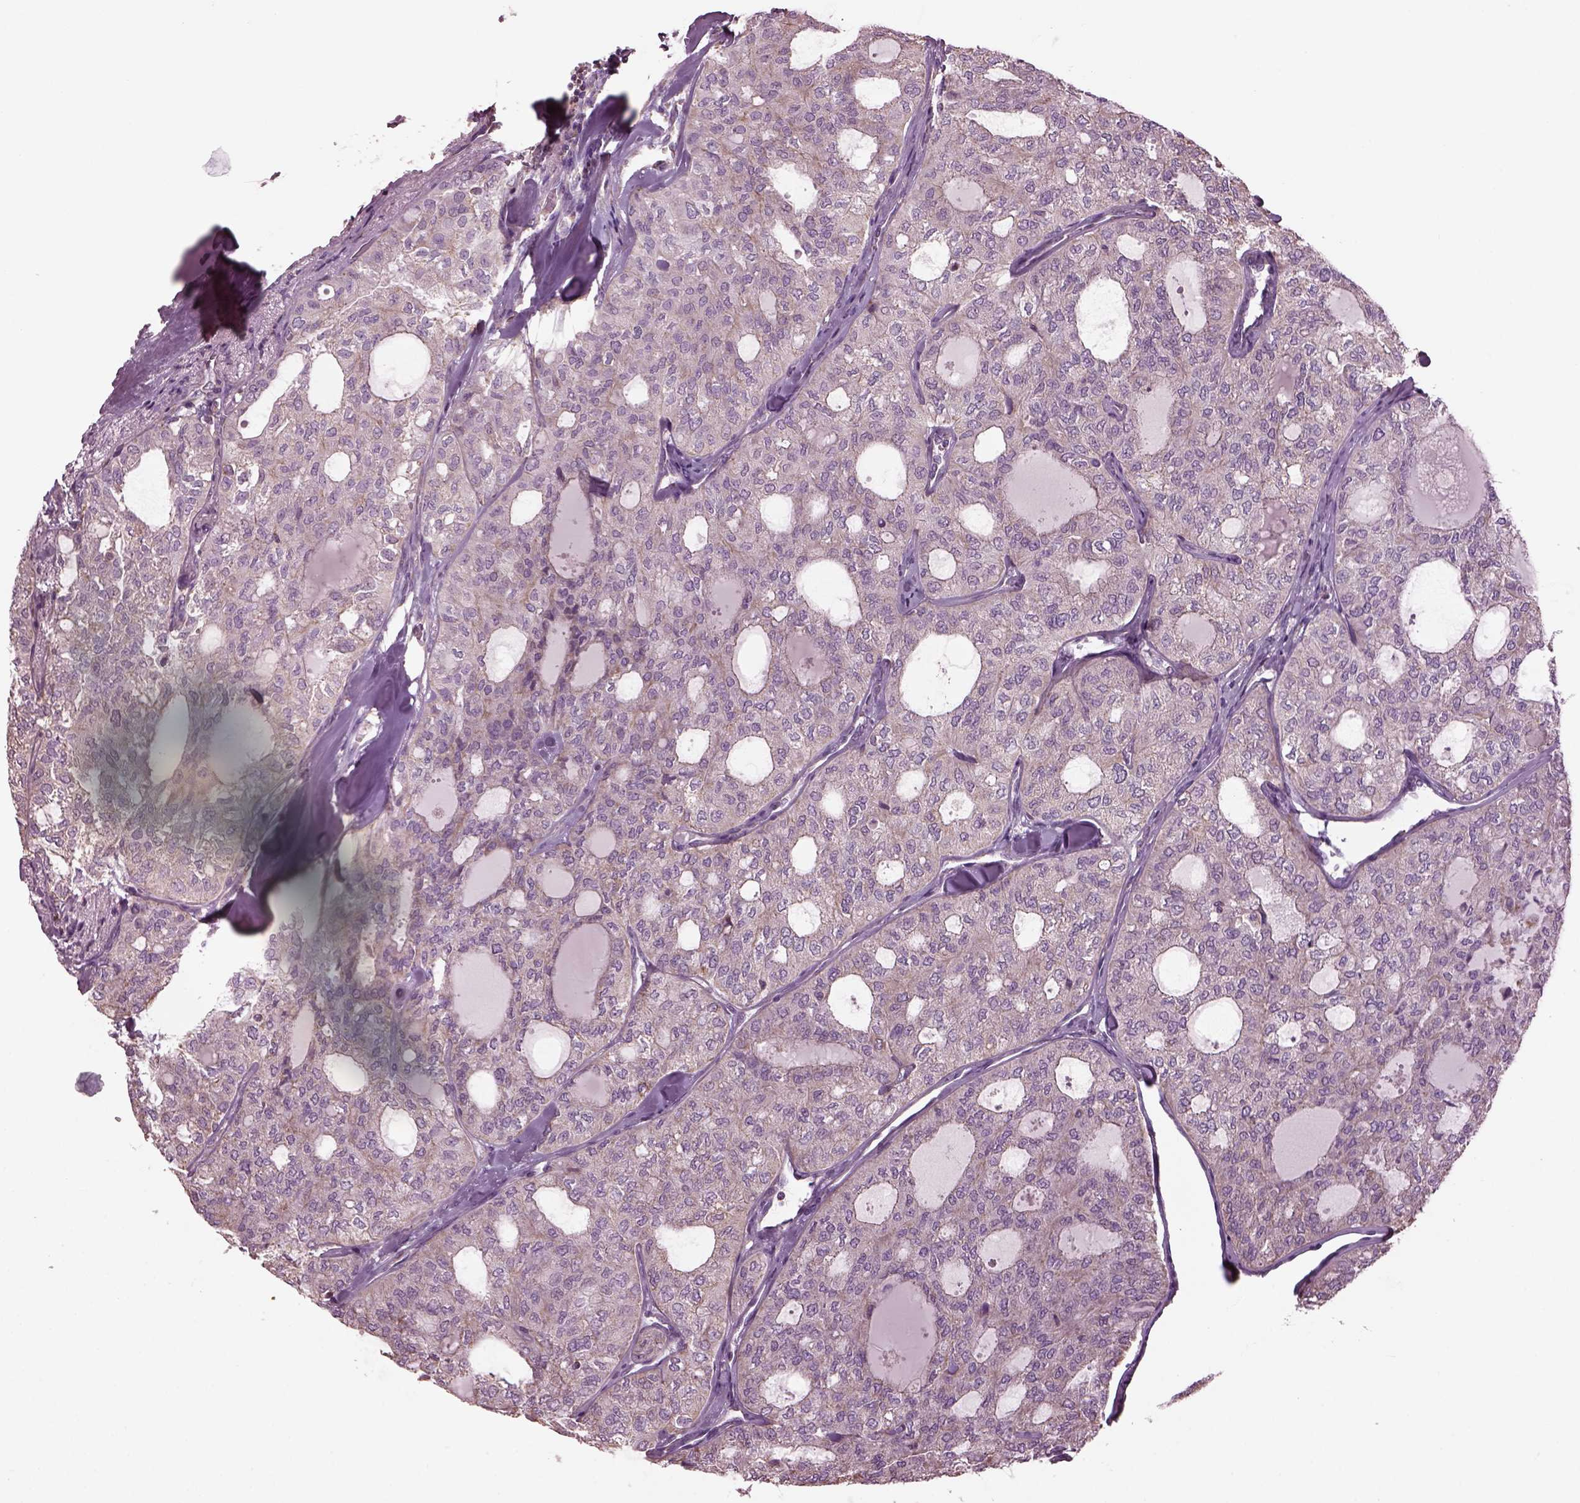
{"staining": {"intensity": "negative", "quantity": "none", "location": "none"}, "tissue": "thyroid cancer", "cell_type": "Tumor cells", "image_type": "cancer", "snomed": [{"axis": "morphology", "description": "Follicular adenoma carcinoma, NOS"}, {"axis": "topography", "description": "Thyroid gland"}], "caption": "This histopathology image is of thyroid cancer stained with immunohistochemistry (IHC) to label a protein in brown with the nuclei are counter-stained blue. There is no staining in tumor cells.", "gene": "SPATA7", "patient": {"sex": "male", "age": 75}}